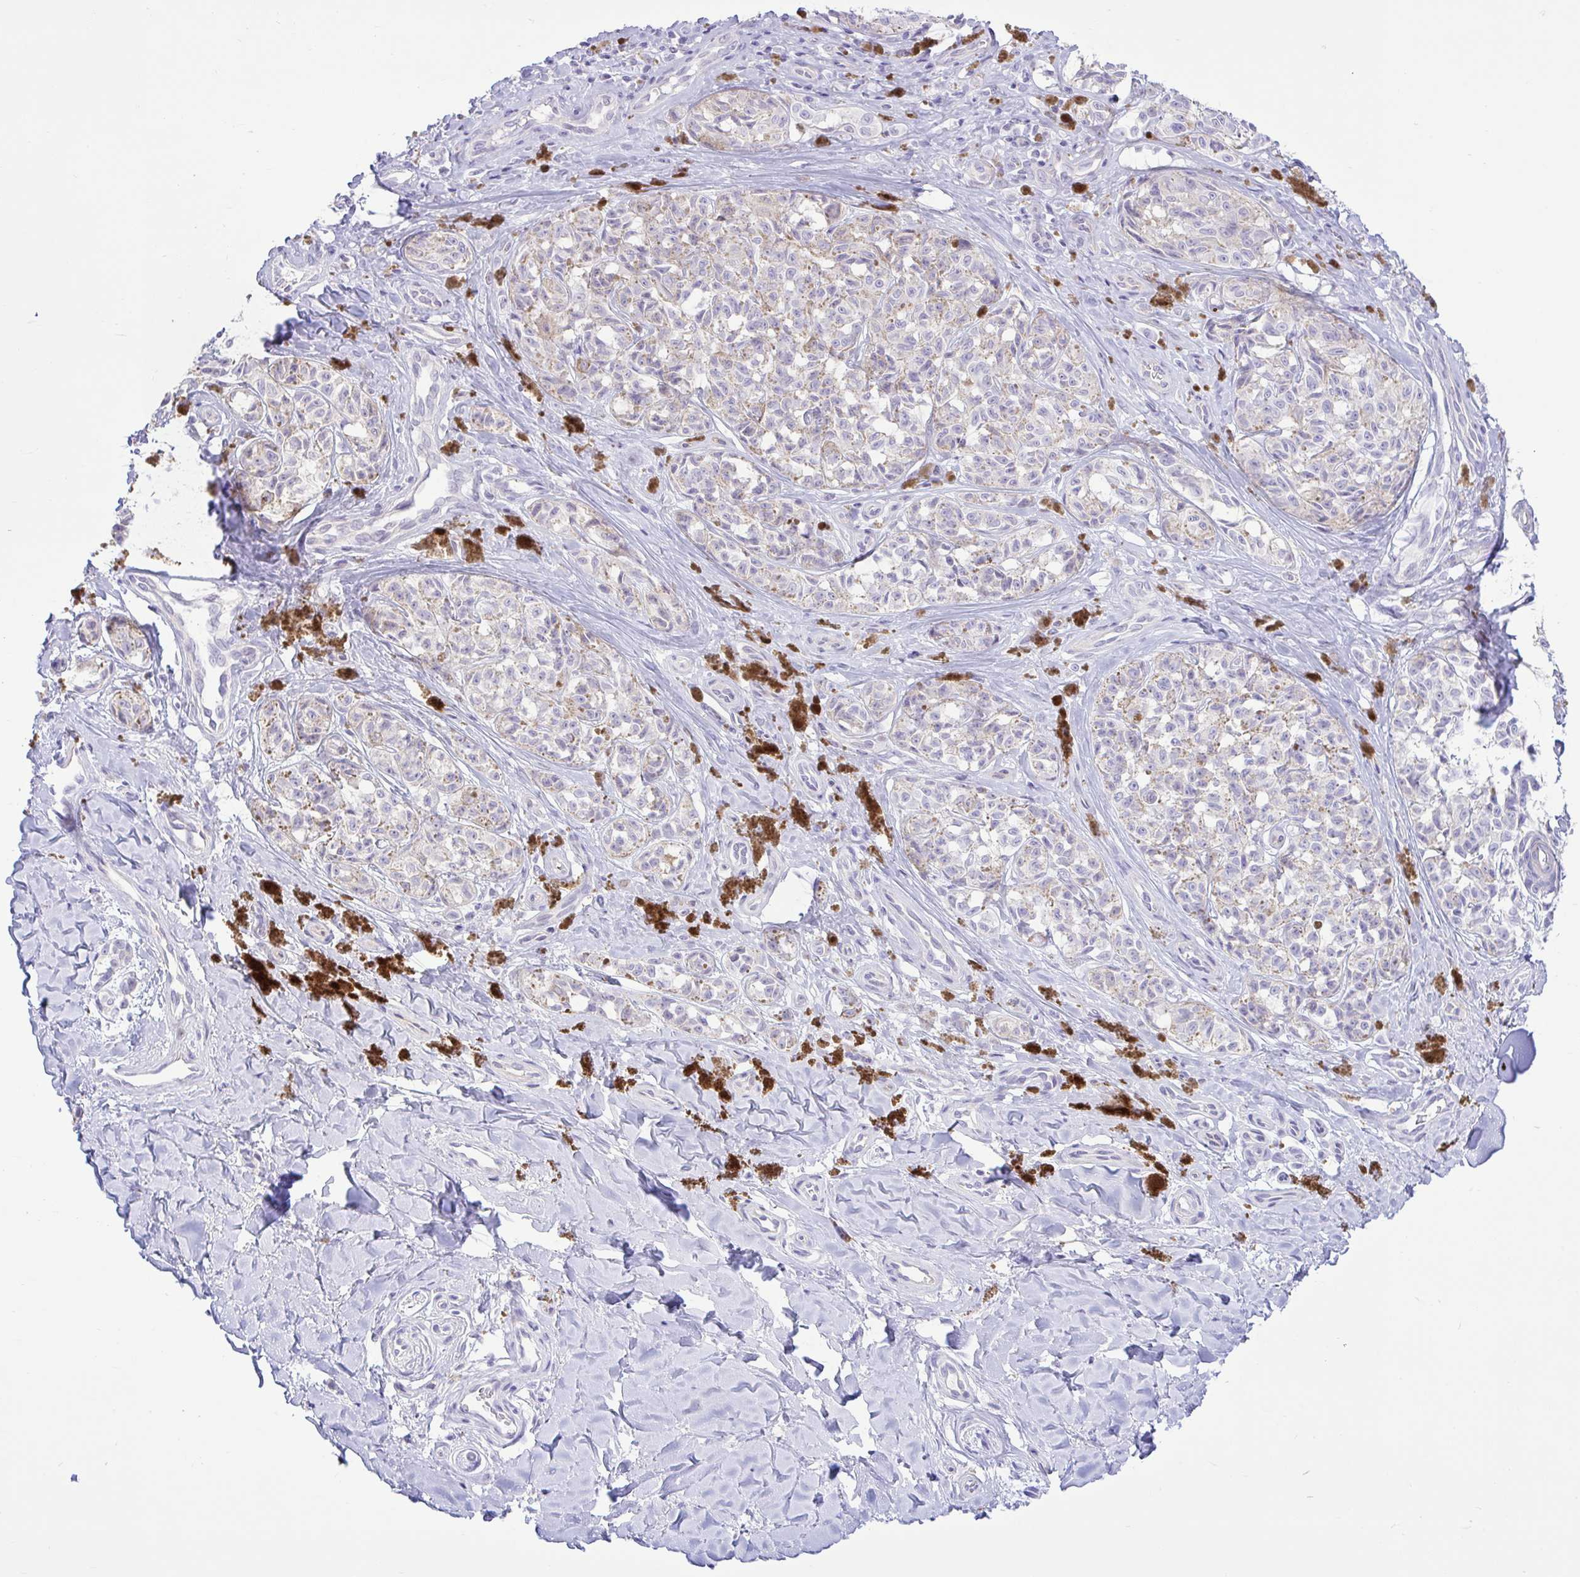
{"staining": {"intensity": "negative", "quantity": "none", "location": "none"}, "tissue": "melanoma", "cell_type": "Tumor cells", "image_type": "cancer", "snomed": [{"axis": "morphology", "description": "Malignant melanoma, NOS"}, {"axis": "topography", "description": "Skin"}], "caption": "The photomicrograph exhibits no staining of tumor cells in melanoma.", "gene": "ZNF101", "patient": {"sex": "female", "age": 65}}